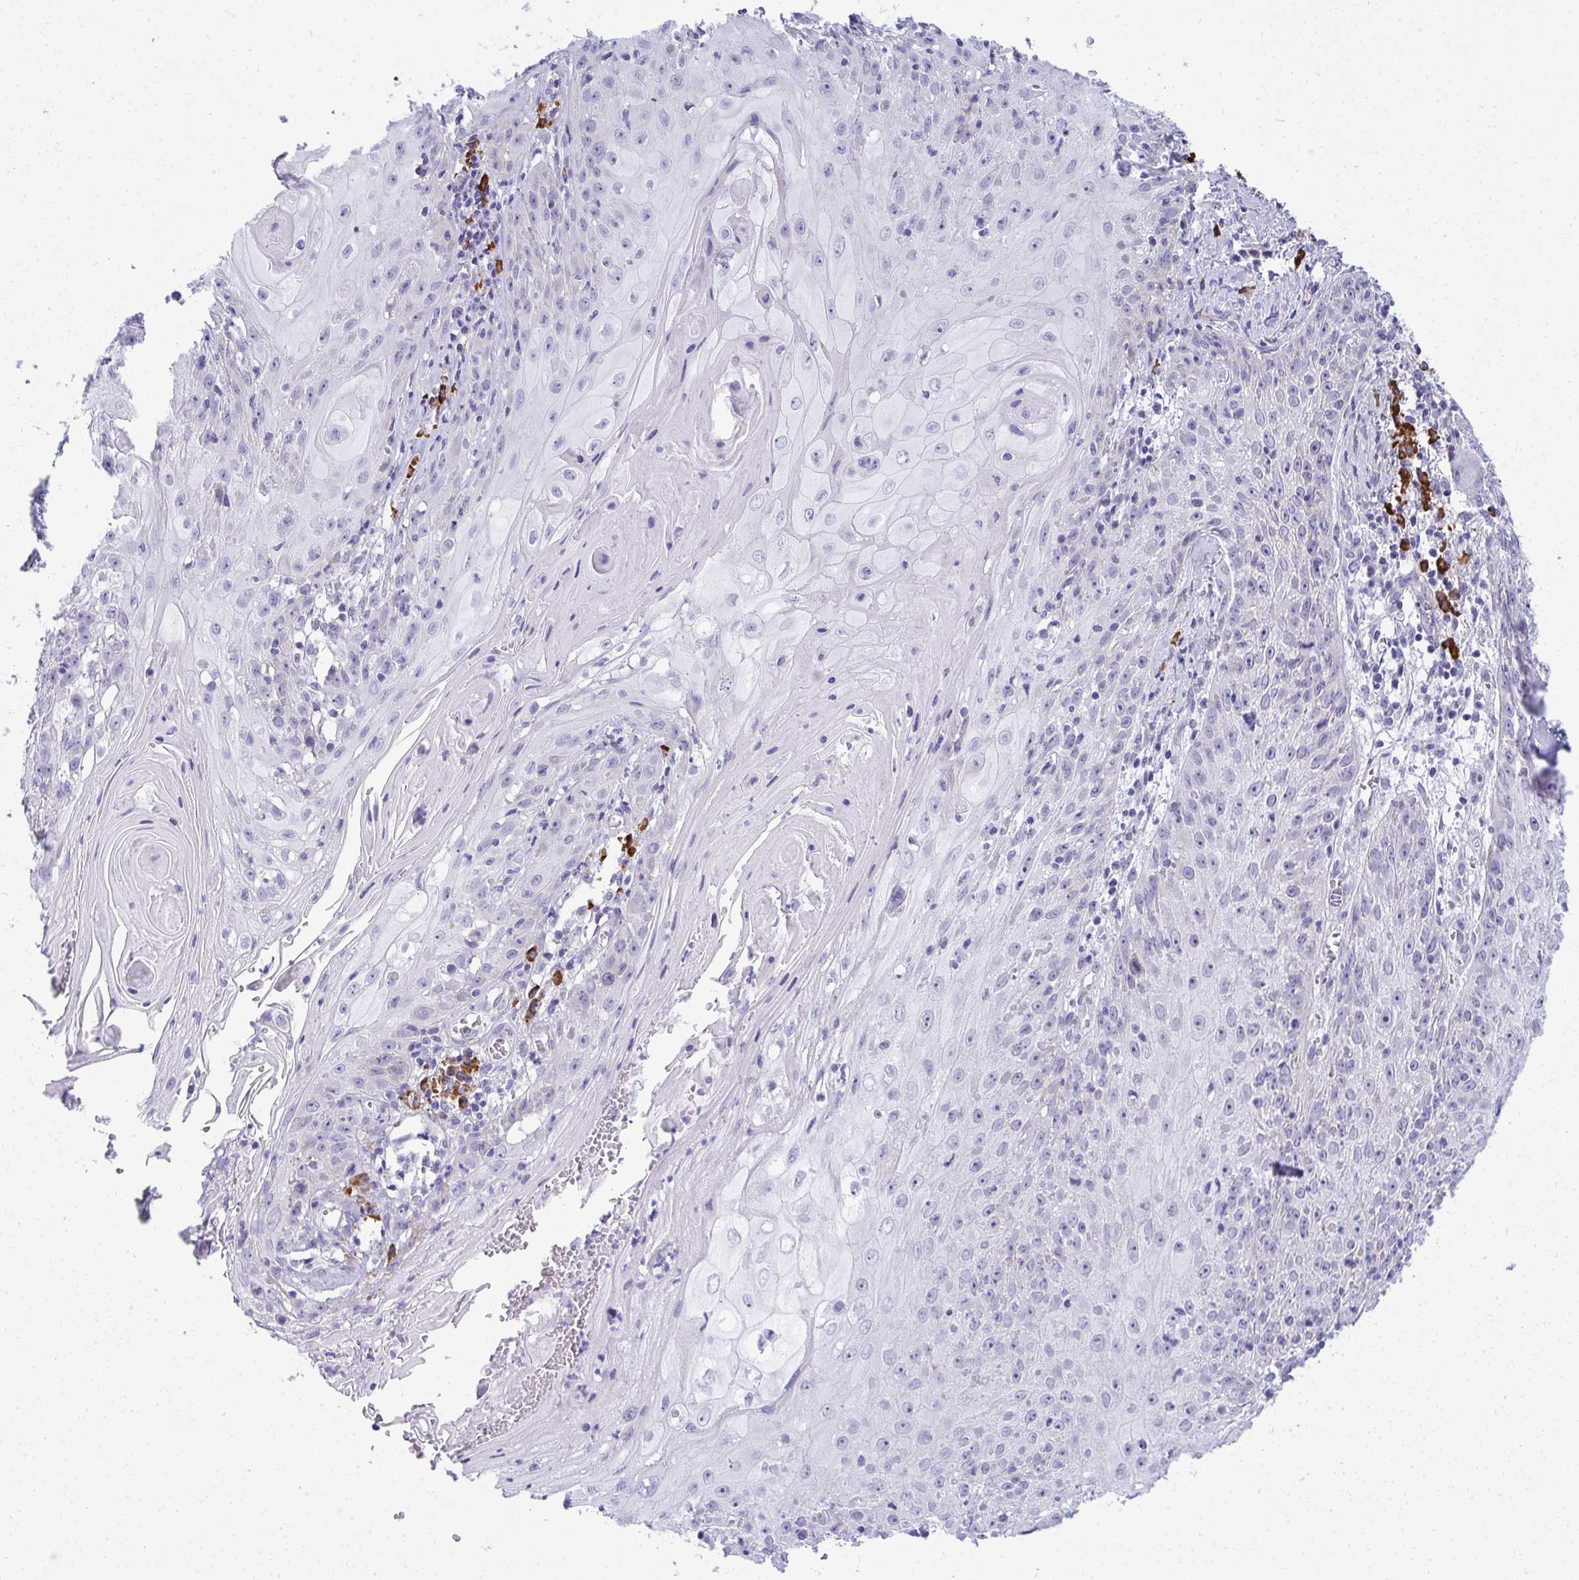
{"staining": {"intensity": "negative", "quantity": "none", "location": "none"}, "tissue": "skin cancer", "cell_type": "Tumor cells", "image_type": "cancer", "snomed": [{"axis": "morphology", "description": "Squamous cell carcinoma, NOS"}, {"axis": "topography", "description": "Skin"}, {"axis": "topography", "description": "Vulva"}], "caption": "An immunohistochemistry image of skin squamous cell carcinoma is shown. There is no staining in tumor cells of skin squamous cell carcinoma.", "gene": "PUS7L", "patient": {"sex": "female", "age": 76}}